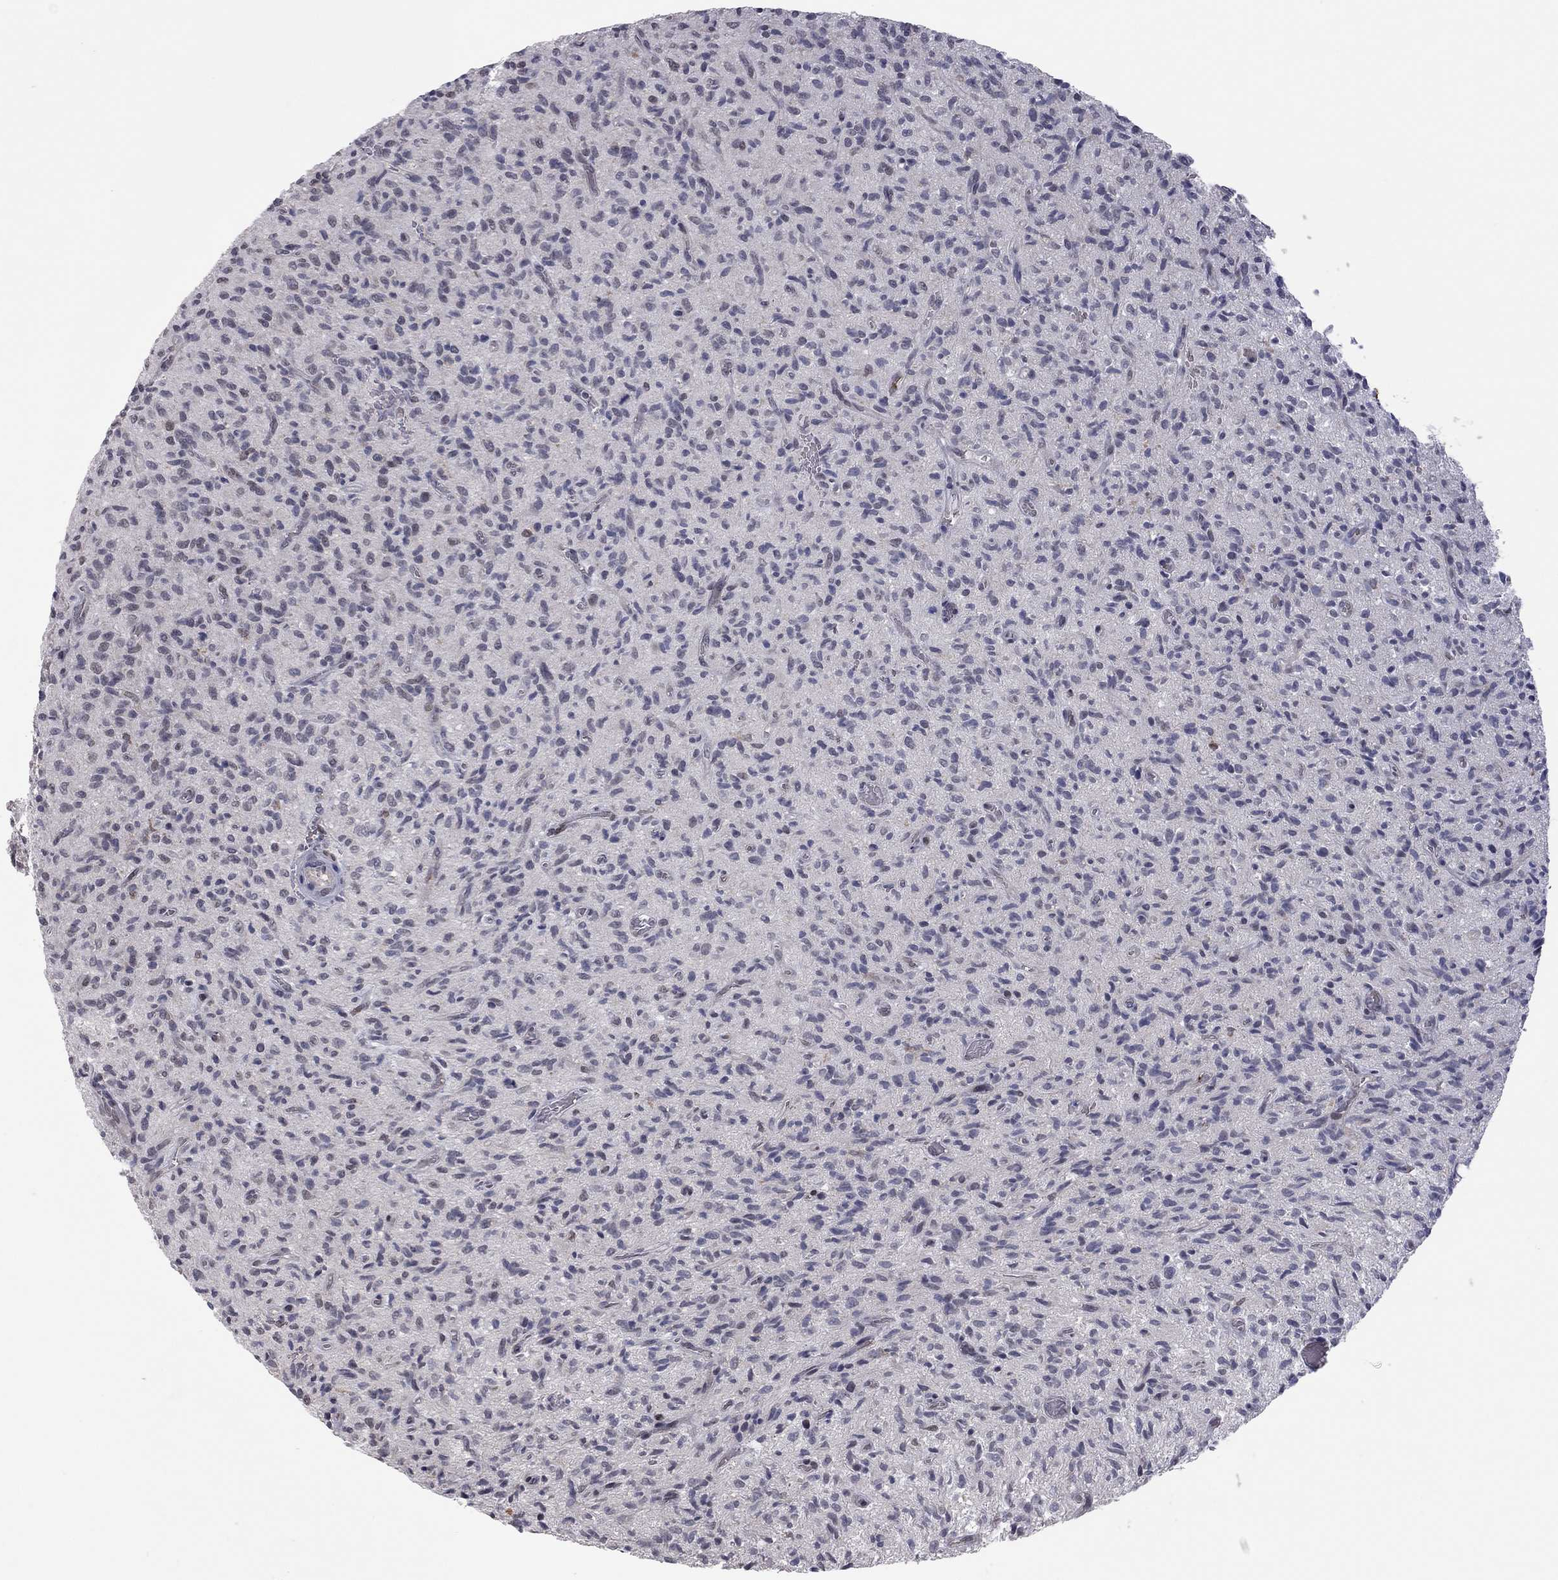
{"staining": {"intensity": "negative", "quantity": "none", "location": "none"}, "tissue": "glioma", "cell_type": "Tumor cells", "image_type": "cancer", "snomed": [{"axis": "morphology", "description": "Glioma, malignant, High grade"}, {"axis": "topography", "description": "Brain"}], "caption": "The image demonstrates no significant positivity in tumor cells of glioma.", "gene": "MC3R", "patient": {"sex": "male", "age": 64}}